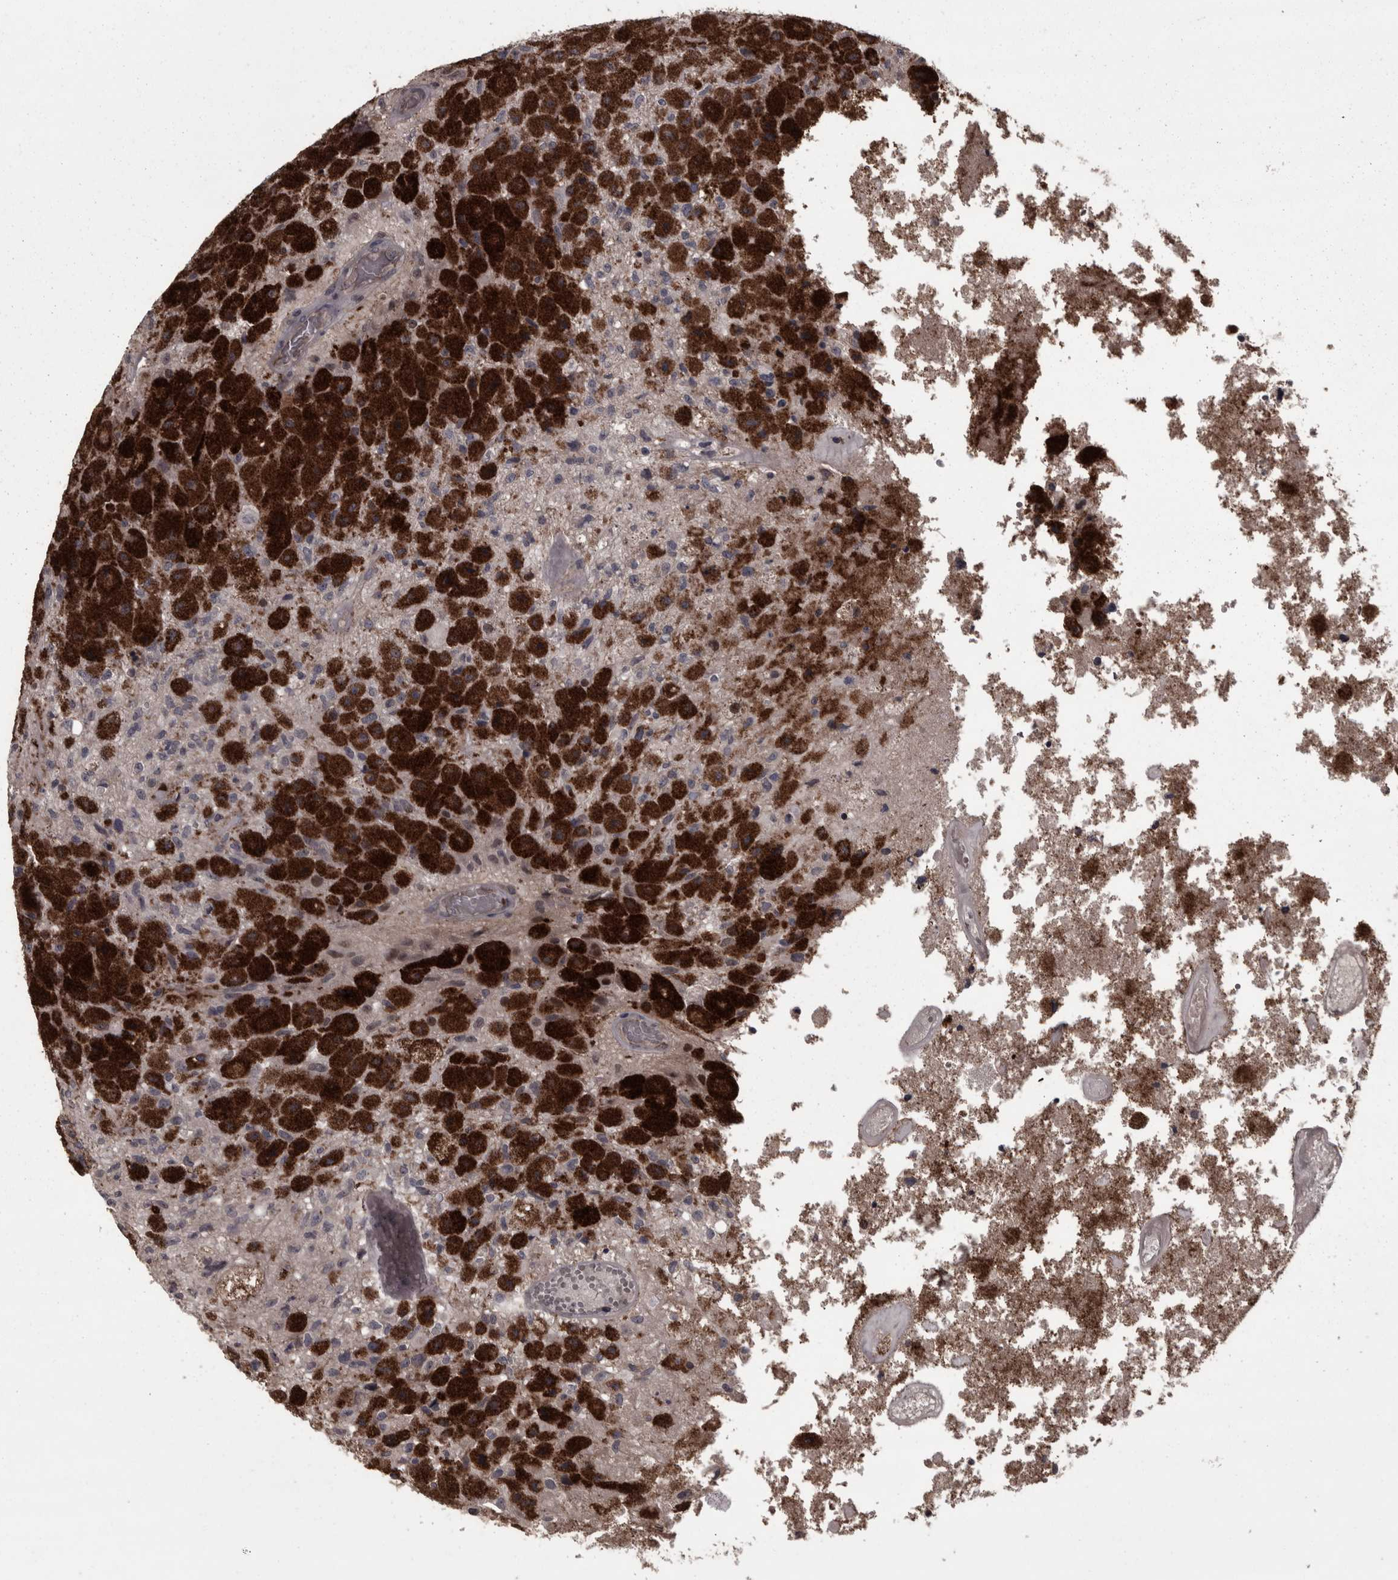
{"staining": {"intensity": "strong", "quantity": ">75%", "location": "cytoplasmic/membranous"}, "tissue": "glioma", "cell_type": "Tumor cells", "image_type": "cancer", "snomed": [{"axis": "morphology", "description": "Normal tissue, NOS"}, {"axis": "morphology", "description": "Glioma, malignant, High grade"}, {"axis": "topography", "description": "Cerebral cortex"}], "caption": "Malignant high-grade glioma stained for a protein (brown) displays strong cytoplasmic/membranous positive expression in approximately >75% of tumor cells.", "gene": "PCDH17", "patient": {"sex": "male", "age": 77}}